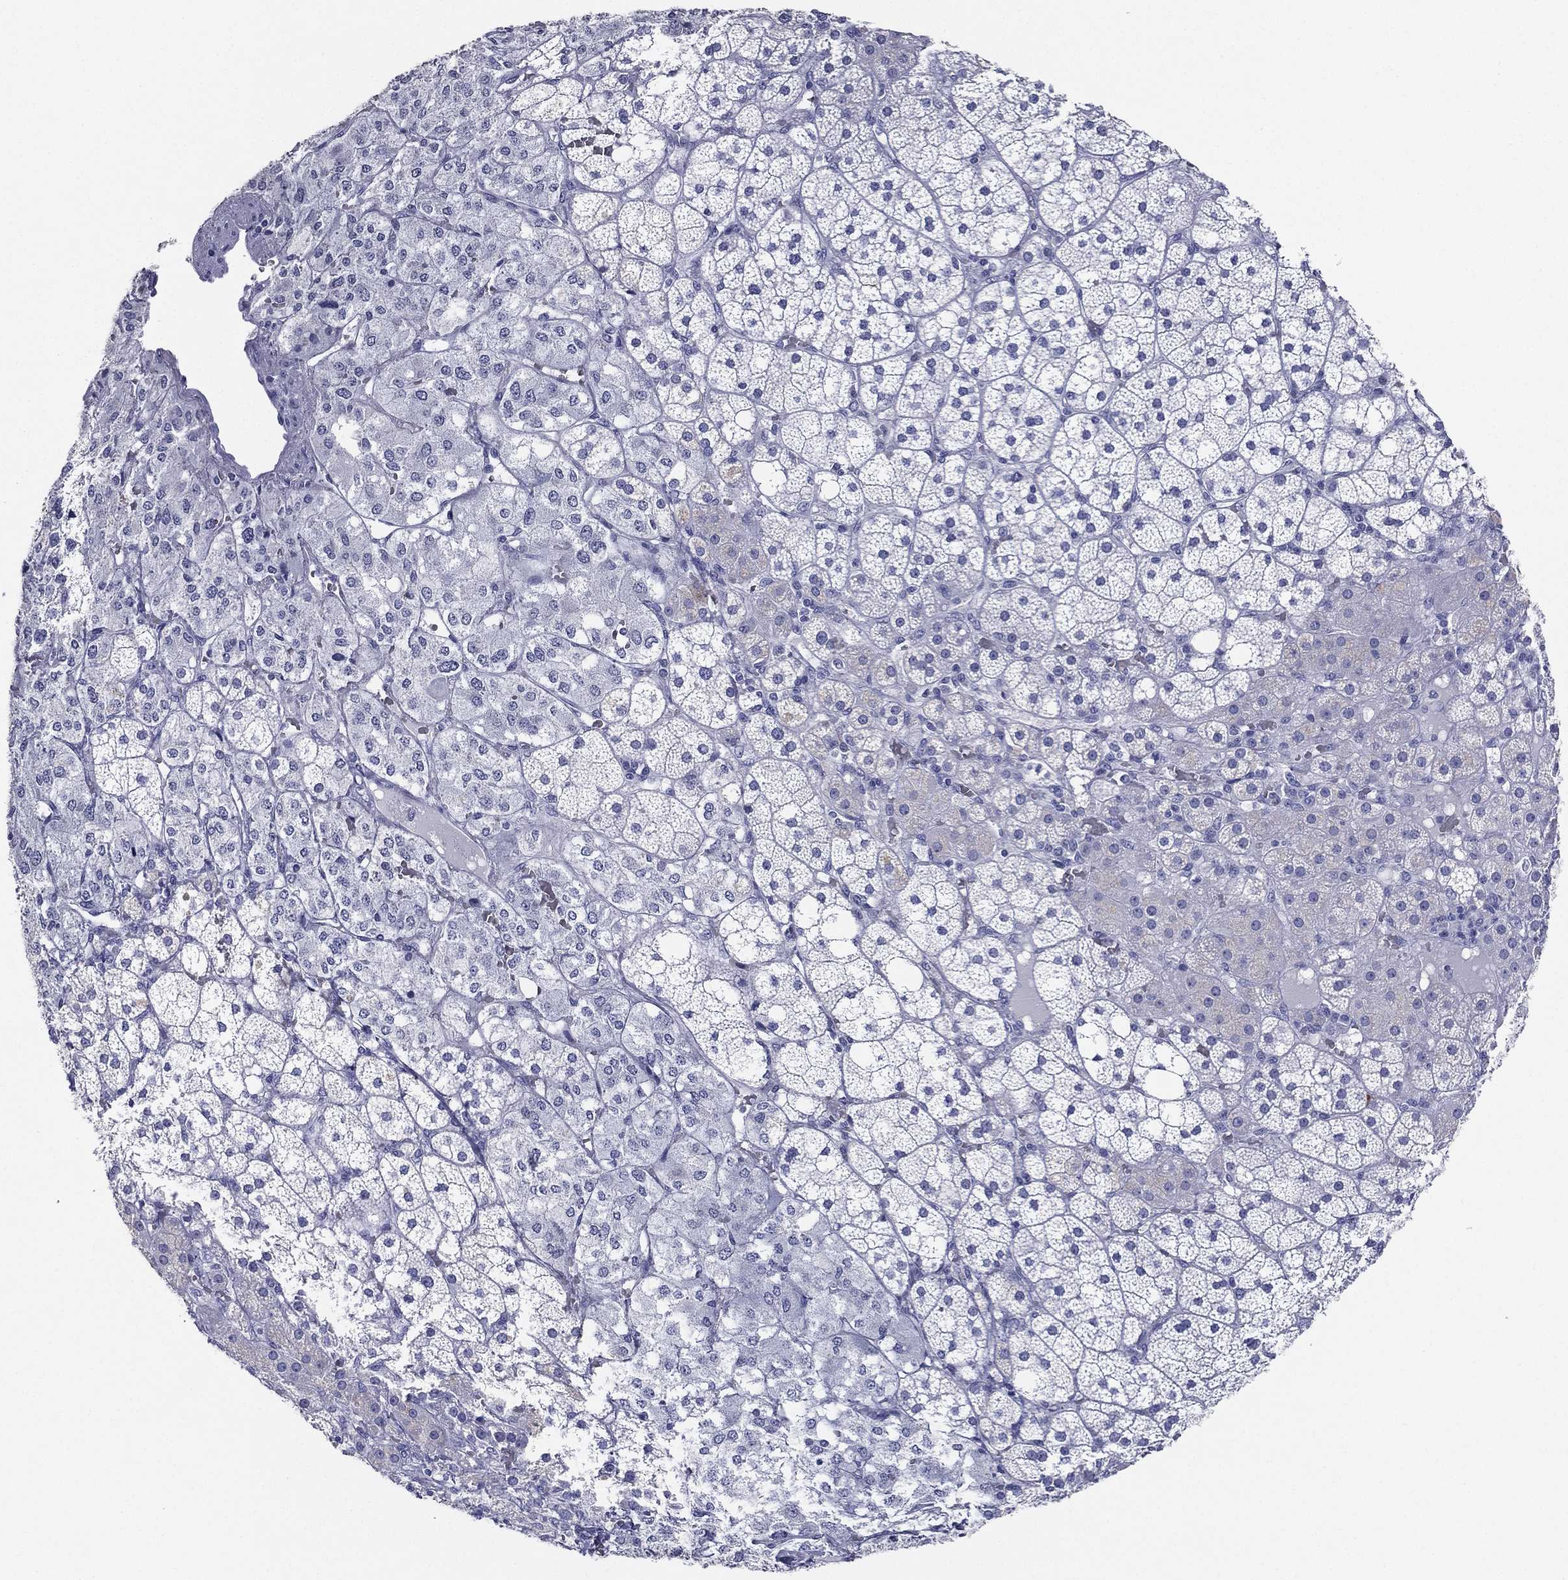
{"staining": {"intensity": "negative", "quantity": "none", "location": "none"}, "tissue": "adrenal gland", "cell_type": "Glandular cells", "image_type": "normal", "snomed": [{"axis": "morphology", "description": "Normal tissue, NOS"}, {"axis": "topography", "description": "Adrenal gland"}], "caption": "Image shows no significant protein expression in glandular cells of unremarkable adrenal gland.", "gene": "TFAP2A", "patient": {"sex": "male", "age": 53}}